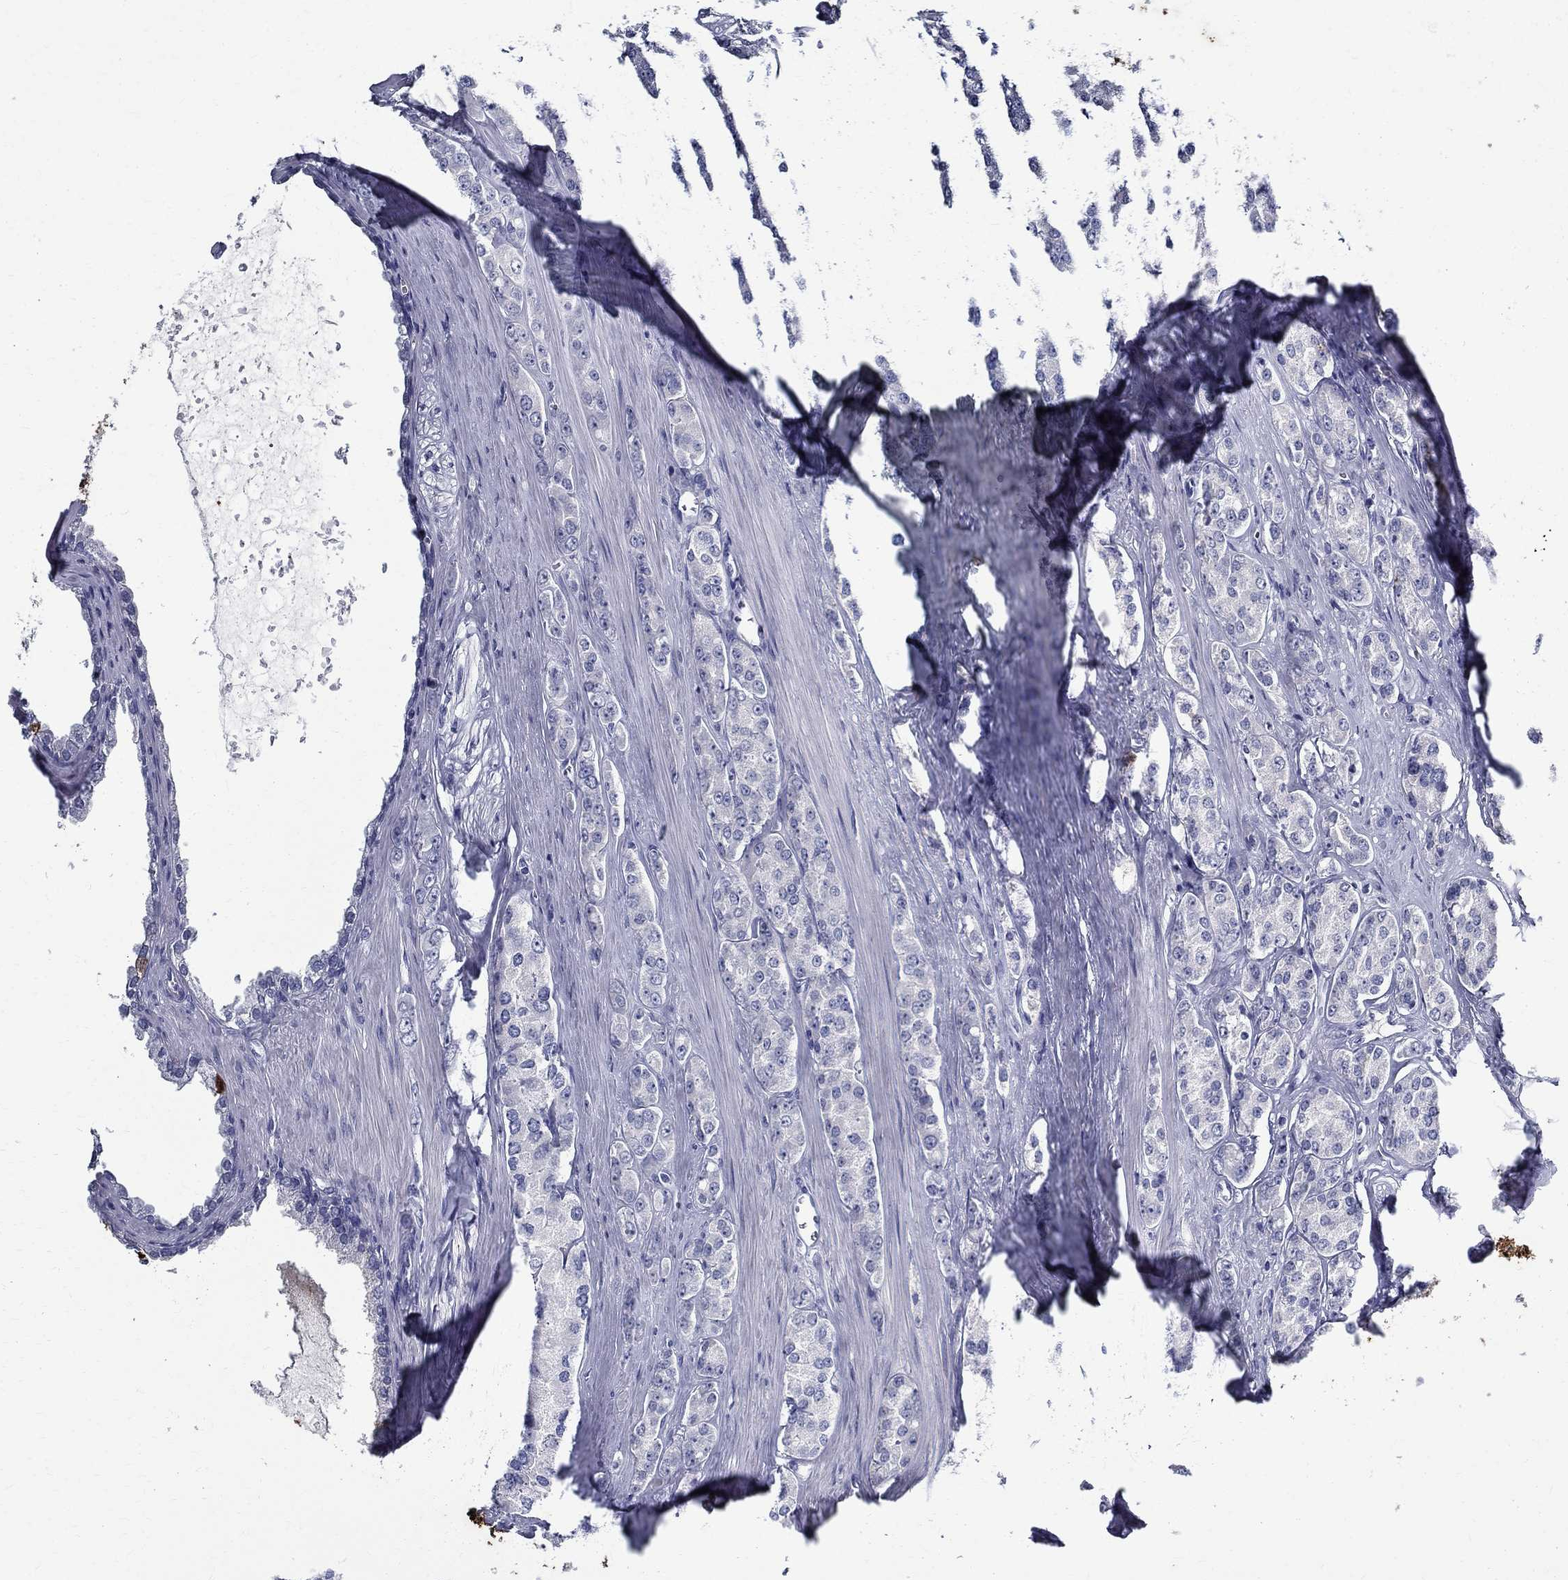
{"staining": {"intensity": "negative", "quantity": "none", "location": "none"}, "tissue": "prostate cancer", "cell_type": "Tumor cells", "image_type": "cancer", "snomed": [{"axis": "morphology", "description": "Adenocarcinoma, NOS"}, {"axis": "topography", "description": "Prostate"}], "caption": "Tumor cells show no significant positivity in prostate cancer. Nuclei are stained in blue.", "gene": "TGM4", "patient": {"sex": "male", "age": 67}}